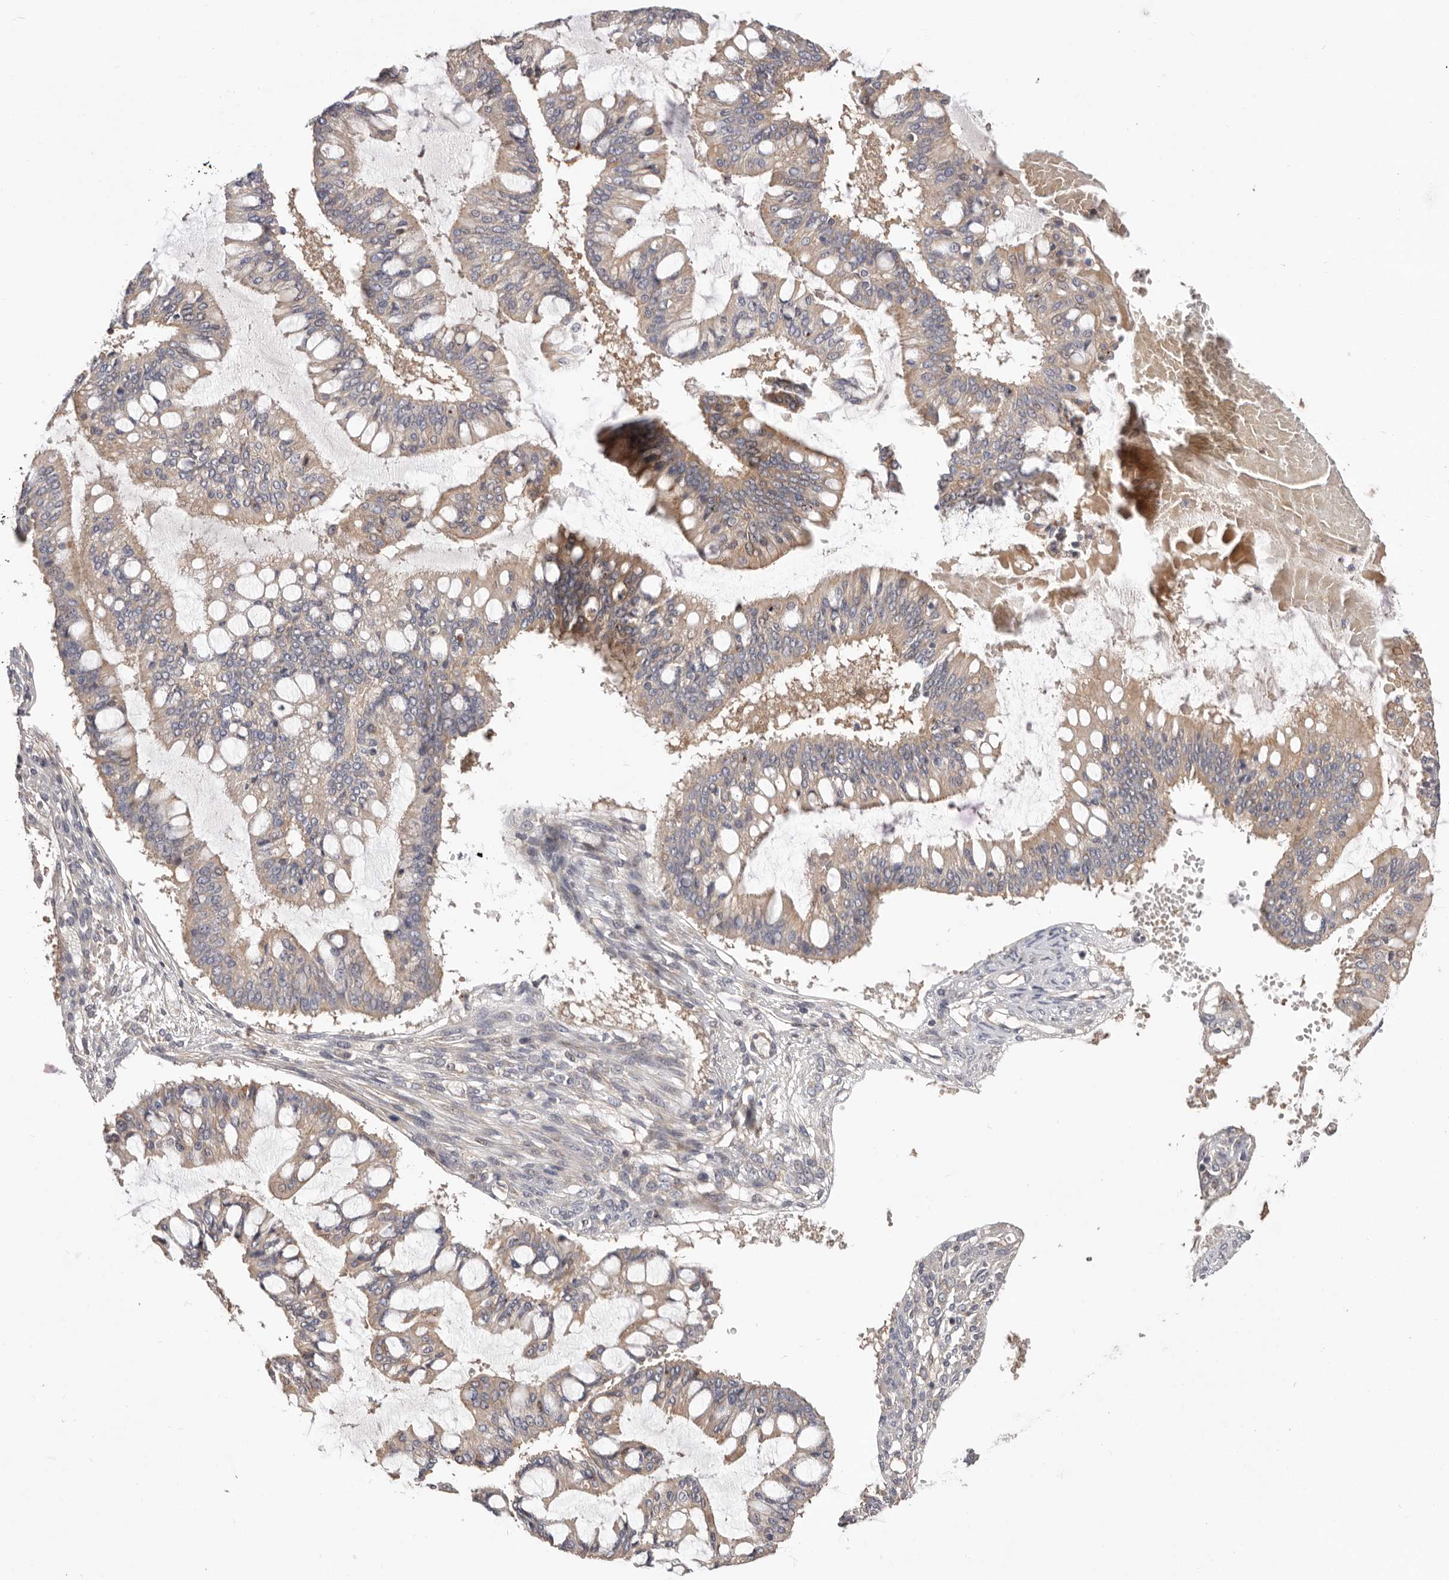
{"staining": {"intensity": "weak", "quantity": ">75%", "location": "cytoplasmic/membranous"}, "tissue": "ovarian cancer", "cell_type": "Tumor cells", "image_type": "cancer", "snomed": [{"axis": "morphology", "description": "Cystadenocarcinoma, mucinous, NOS"}, {"axis": "topography", "description": "Ovary"}], "caption": "A low amount of weak cytoplasmic/membranous expression is appreciated in approximately >75% of tumor cells in ovarian cancer (mucinous cystadenocarcinoma) tissue.", "gene": "DOP1A", "patient": {"sex": "female", "age": 73}}